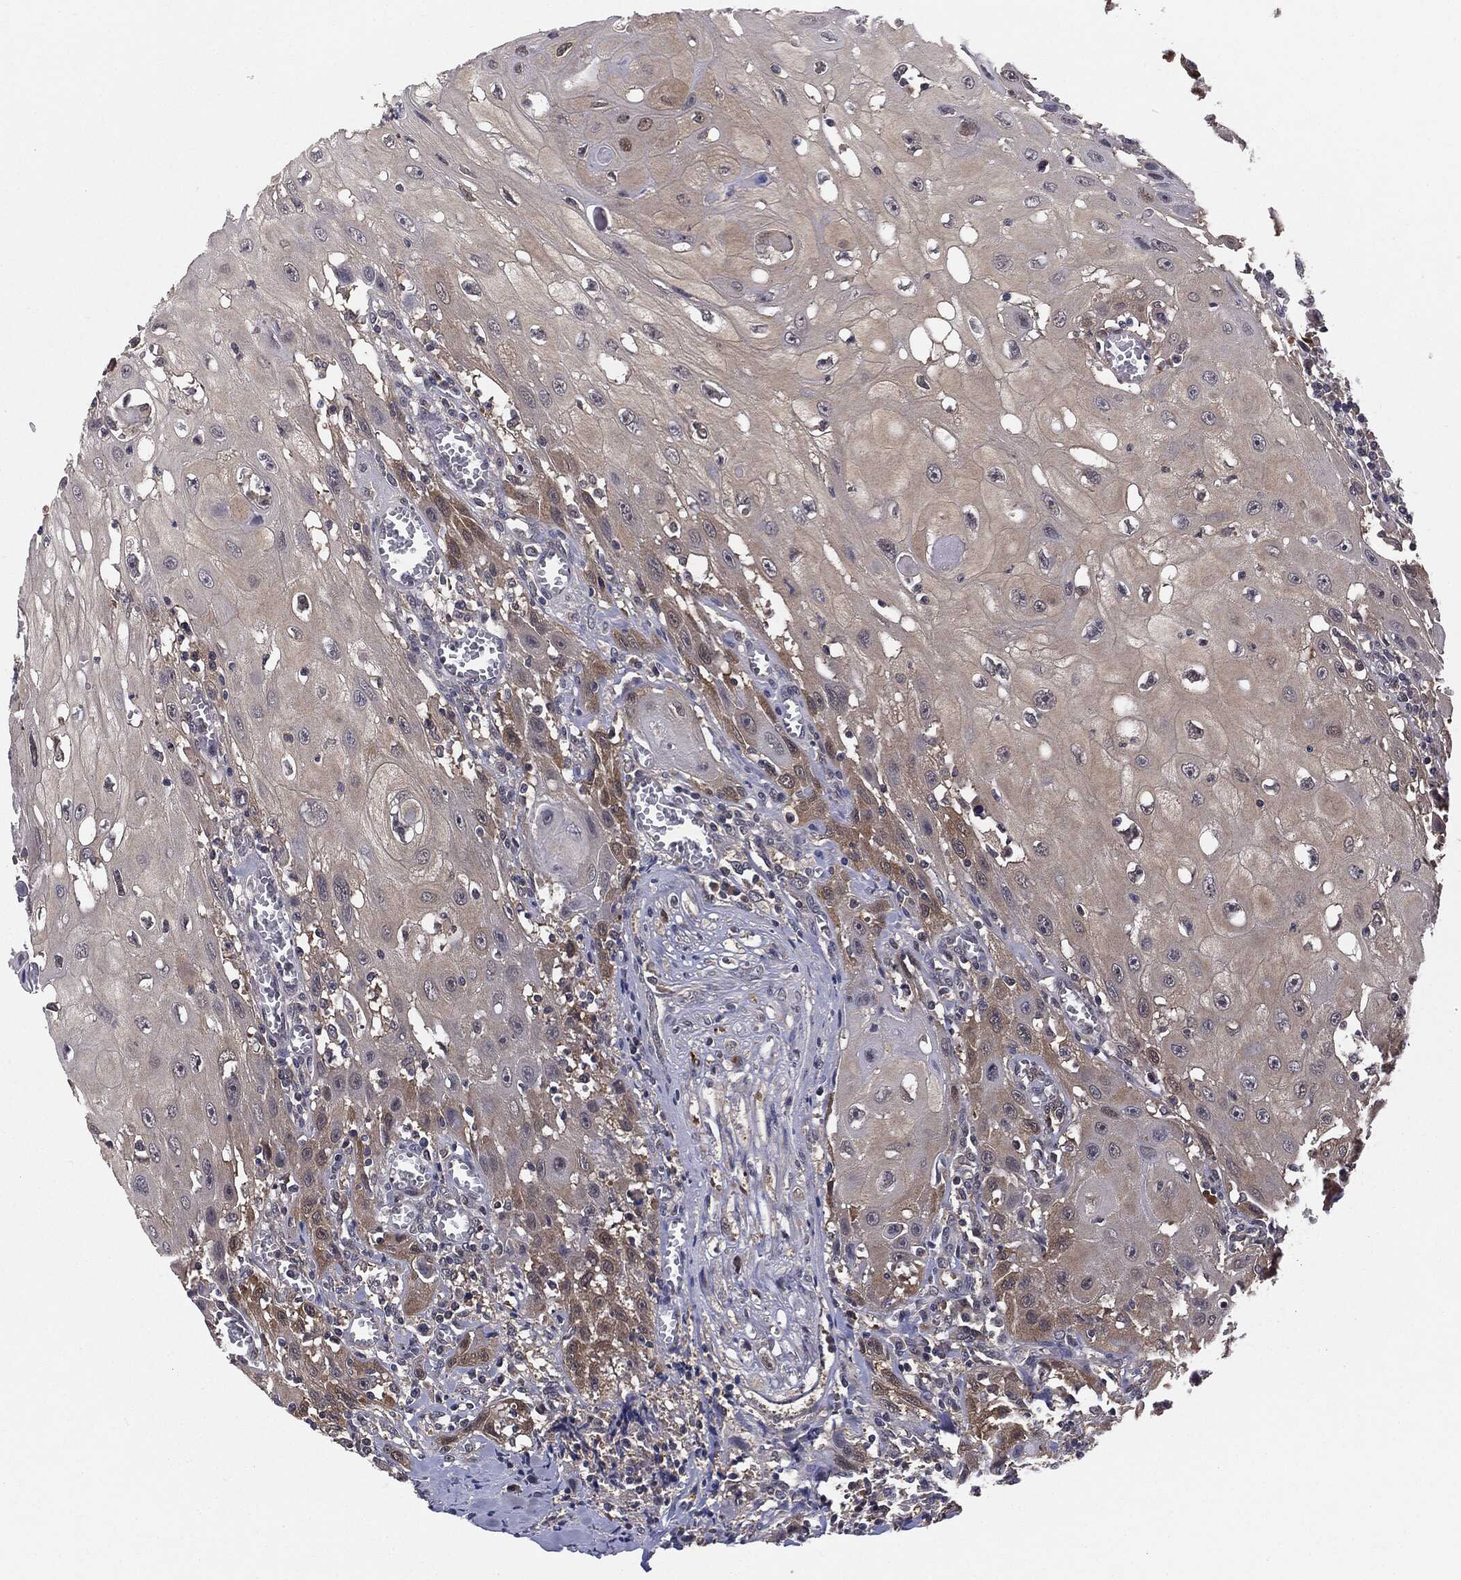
{"staining": {"intensity": "weak", "quantity": "<25%", "location": "cytoplasmic/membranous"}, "tissue": "head and neck cancer", "cell_type": "Tumor cells", "image_type": "cancer", "snomed": [{"axis": "morphology", "description": "Normal tissue, NOS"}, {"axis": "morphology", "description": "Squamous cell carcinoma, NOS"}, {"axis": "topography", "description": "Oral tissue"}, {"axis": "topography", "description": "Head-Neck"}], "caption": "Immunohistochemistry (IHC) of human head and neck cancer (squamous cell carcinoma) demonstrates no positivity in tumor cells.", "gene": "KRT7", "patient": {"sex": "male", "age": 71}}